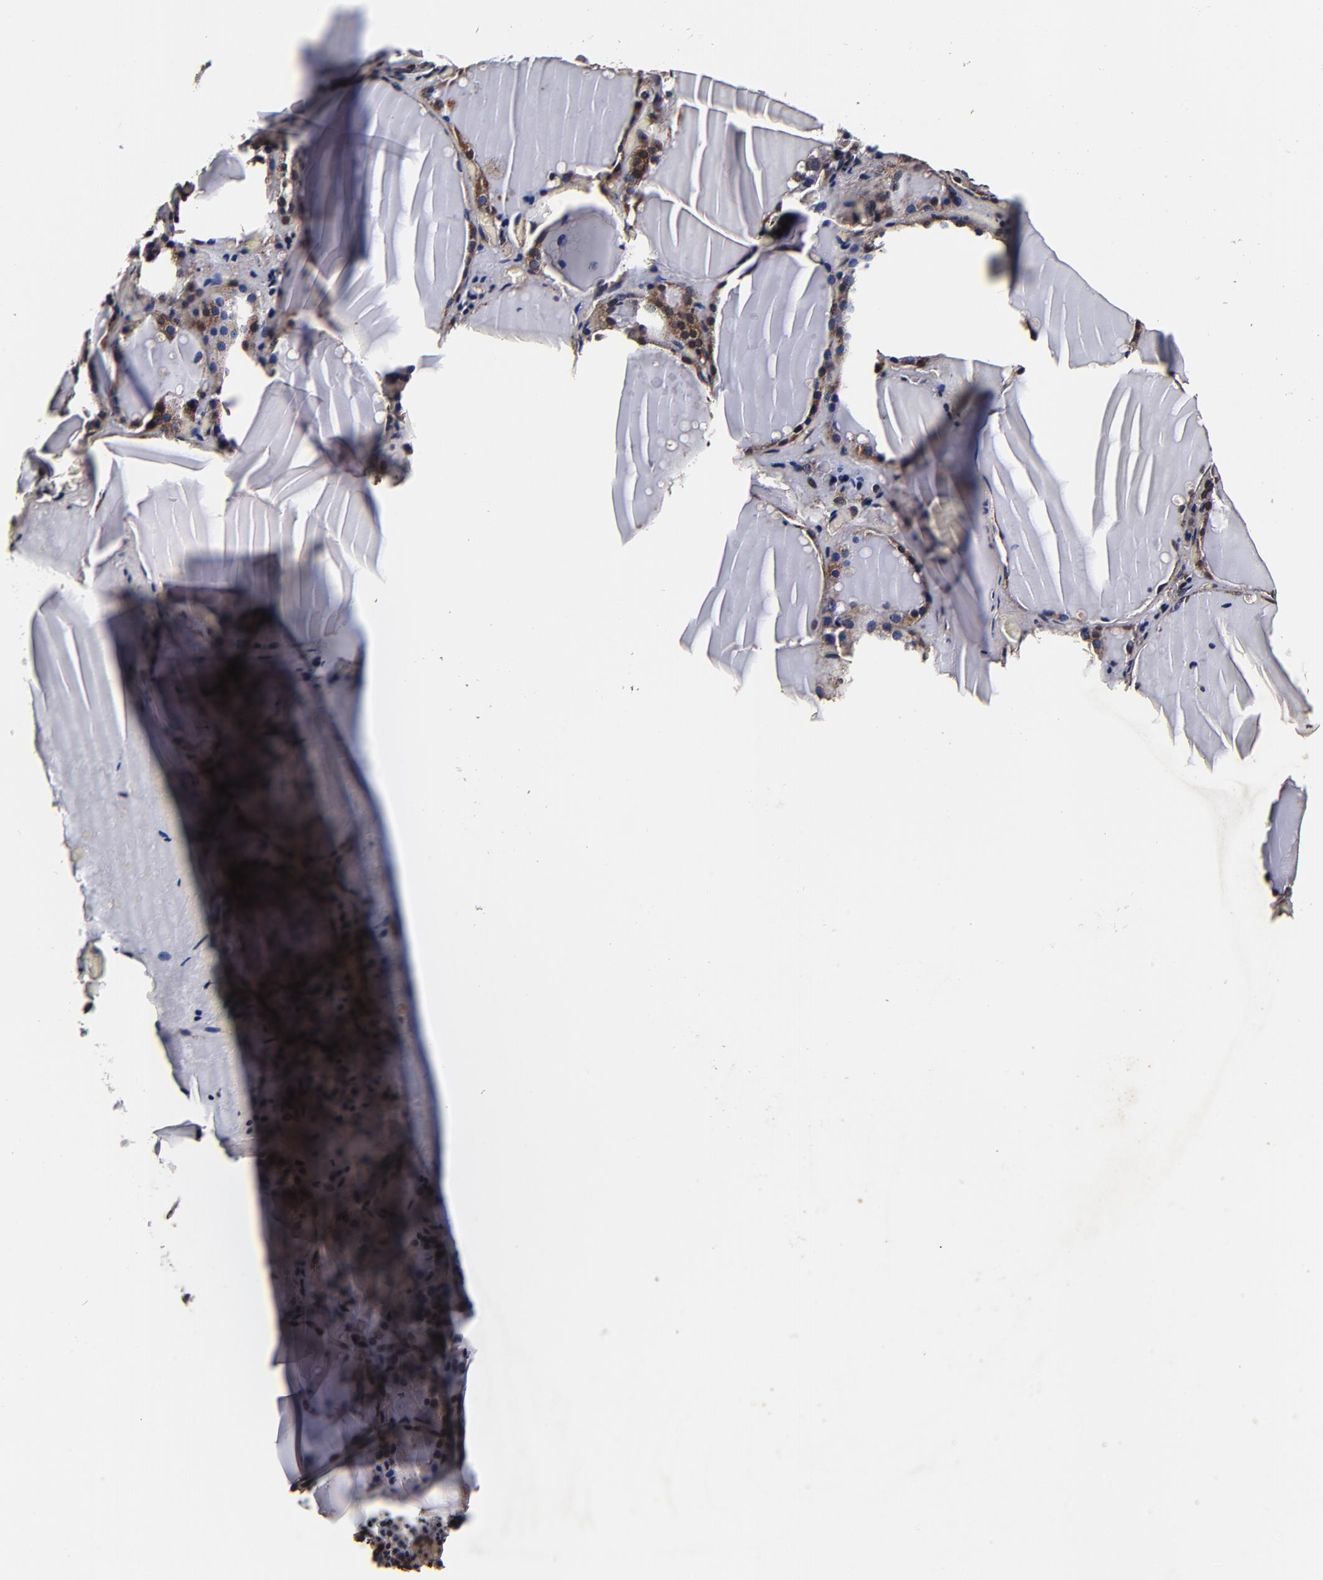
{"staining": {"intensity": "negative", "quantity": "none", "location": "none"}, "tissue": "thyroid gland", "cell_type": "Glandular cells", "image_type": "normal", "snomed": [{"axis": "morphology", "description": "Normal tissue, NOS"}, {"axis": "topography", "description": "Thyroid gland"}], "caption": "IHC of unremarkable thyroid gland shows no positivity in glandular cells.", "gene": "MMP15", "patient": {"sex": "female", "age": 22}}